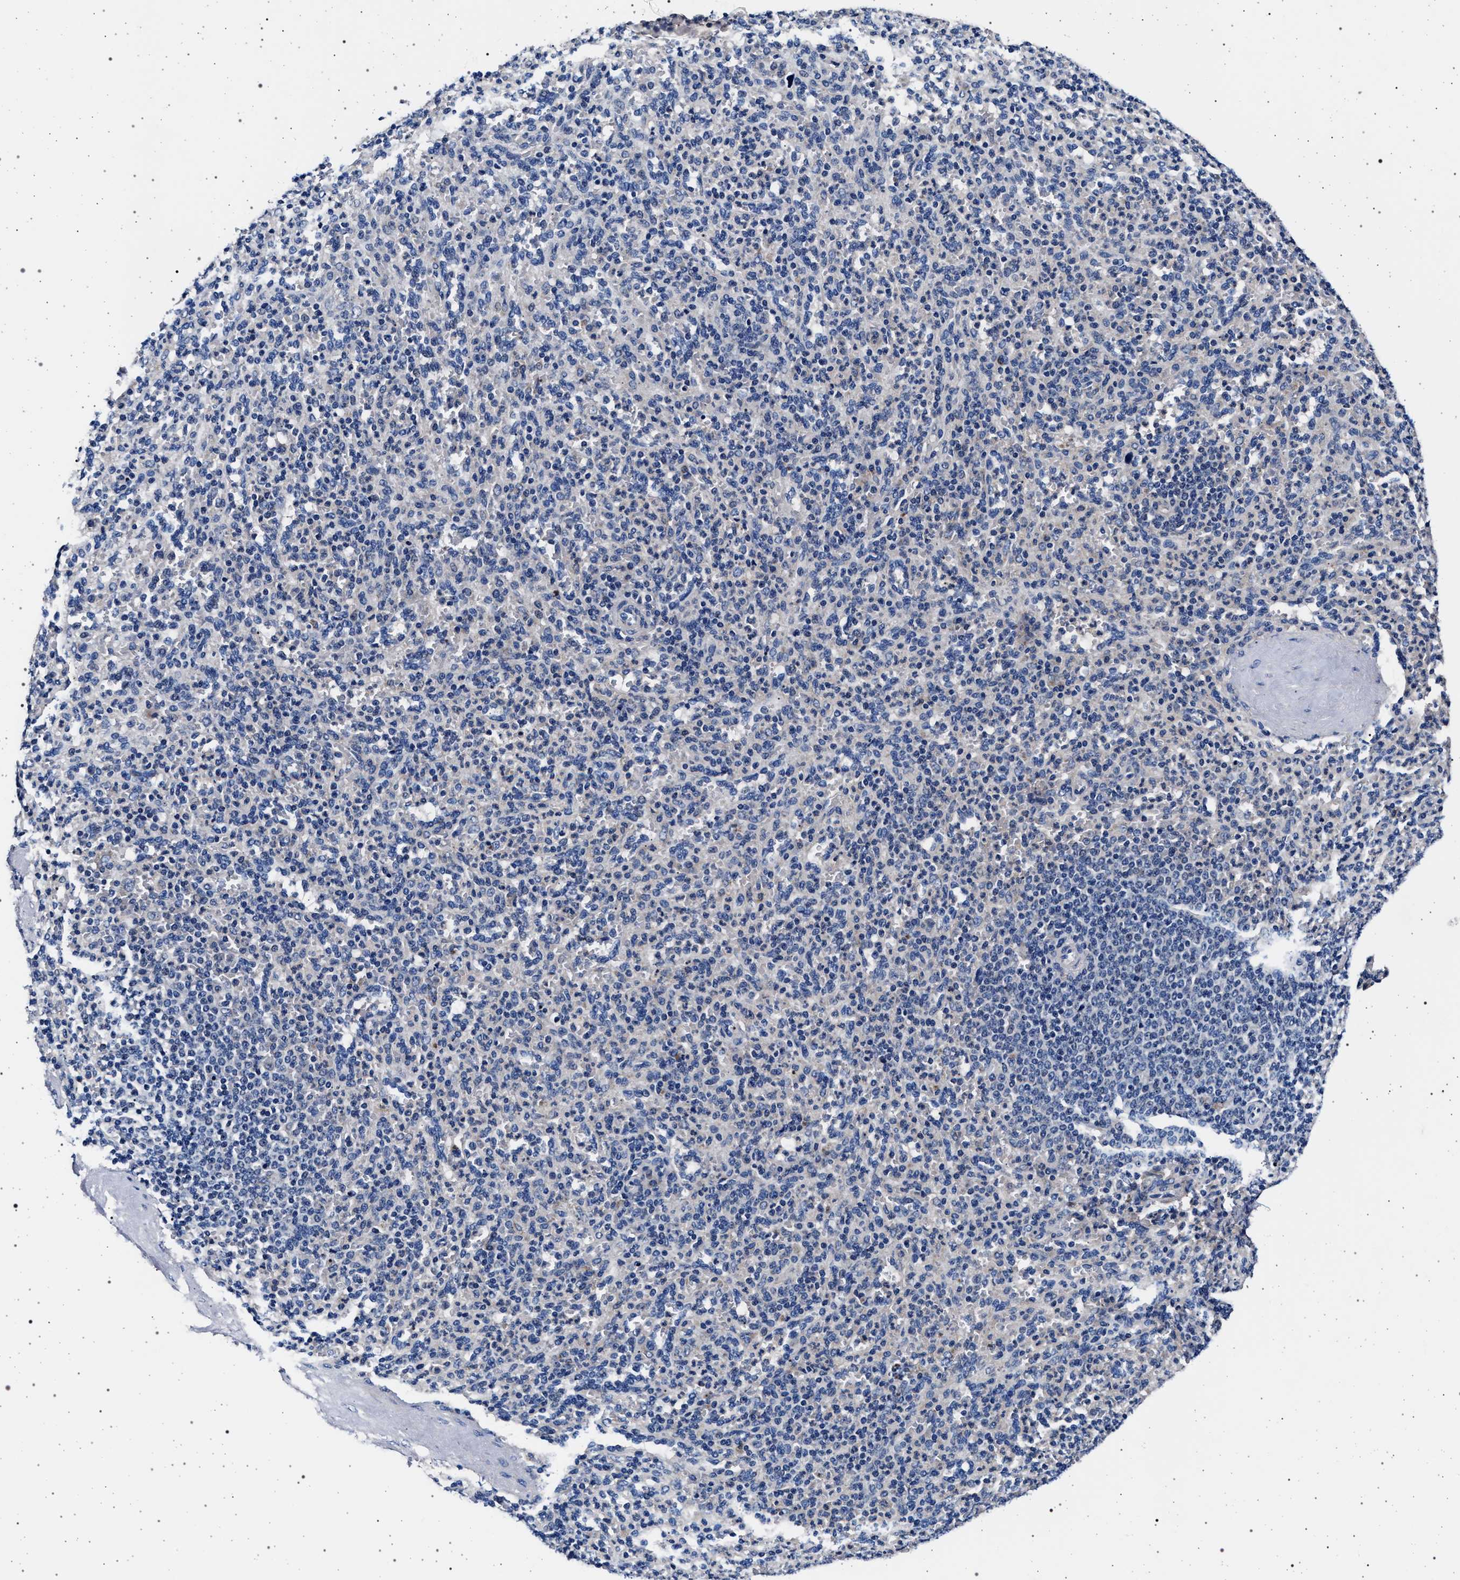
{"staining": {"intensity": "negative", "quantity": "none", "location": "none"}, "tissue": "spleen", "cell_type": "Cells in red pulp", "image_type": "normal", "snomed": [{"axis": "morphology", "description": "Normal tissue, NOS"}, {"axis": "topography", "description": "Spleen"}], "caption": "A high-resolution histopathology image shows IHC staining of normal spleen, which displays no significant expression in cells in red pulp.", "gene": "MAP3K2", "patient": {"sex": "male", "age": 36}}